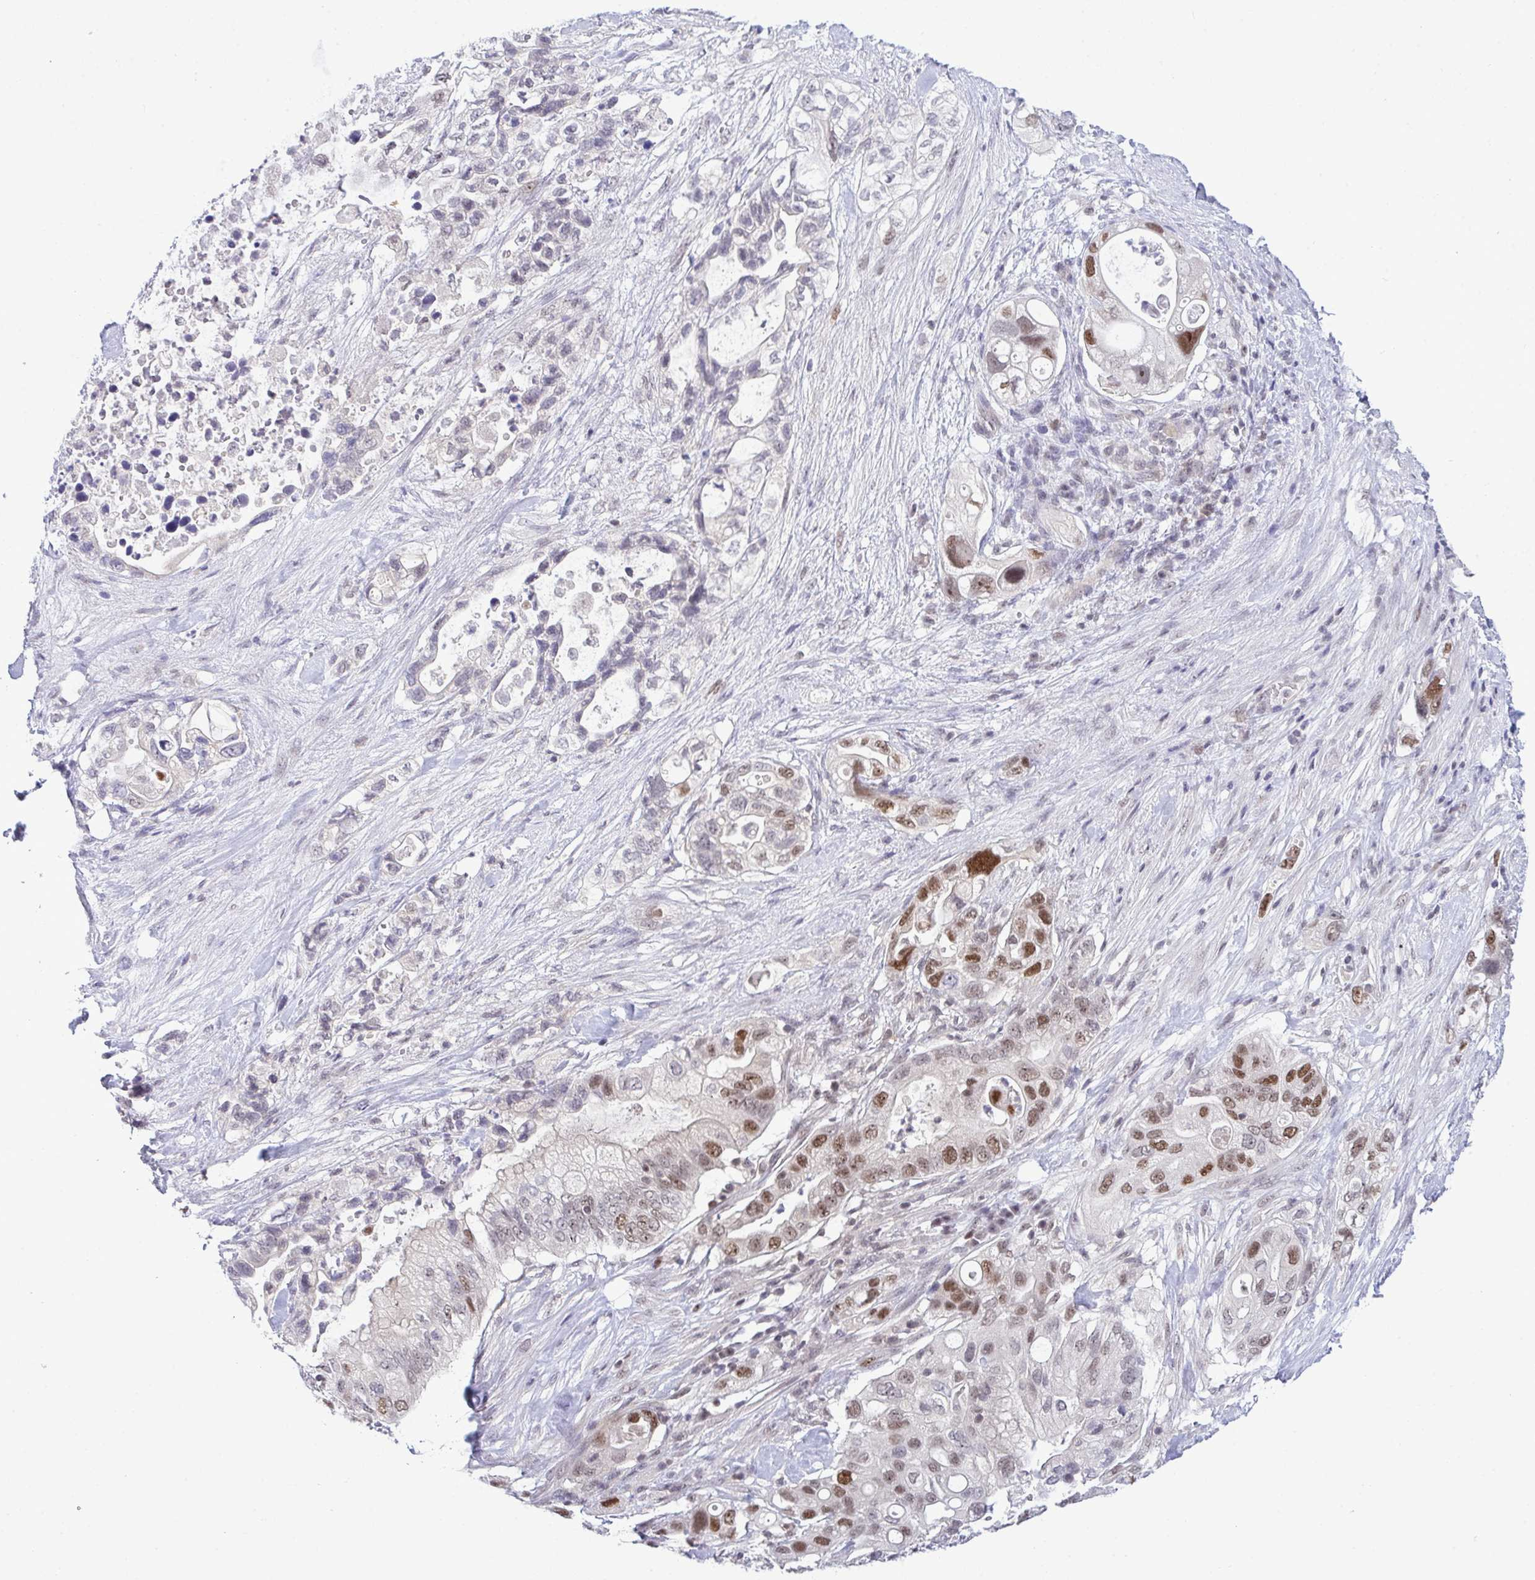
{"staining": {"intensity": "moderate", "quantity": "25%-75%", "location": "nuclear"}, "tissue": "pancreatic cancer", "cell_type": "Tumor cells", "image_type": "cancer", "snomed": [{"axis": "morphology", "description": "Adenocarcinoma, NOS"}, {"axis": "topography", "description": "Pancreas"}], "caption": "Tumor cells demonstrate moderate nuclear staining in approximately 25%-75% of cells in adenocarcinoma (pancreatic).", "gene": "RFC4", "patient": {"sex": "female", "age": 72}}